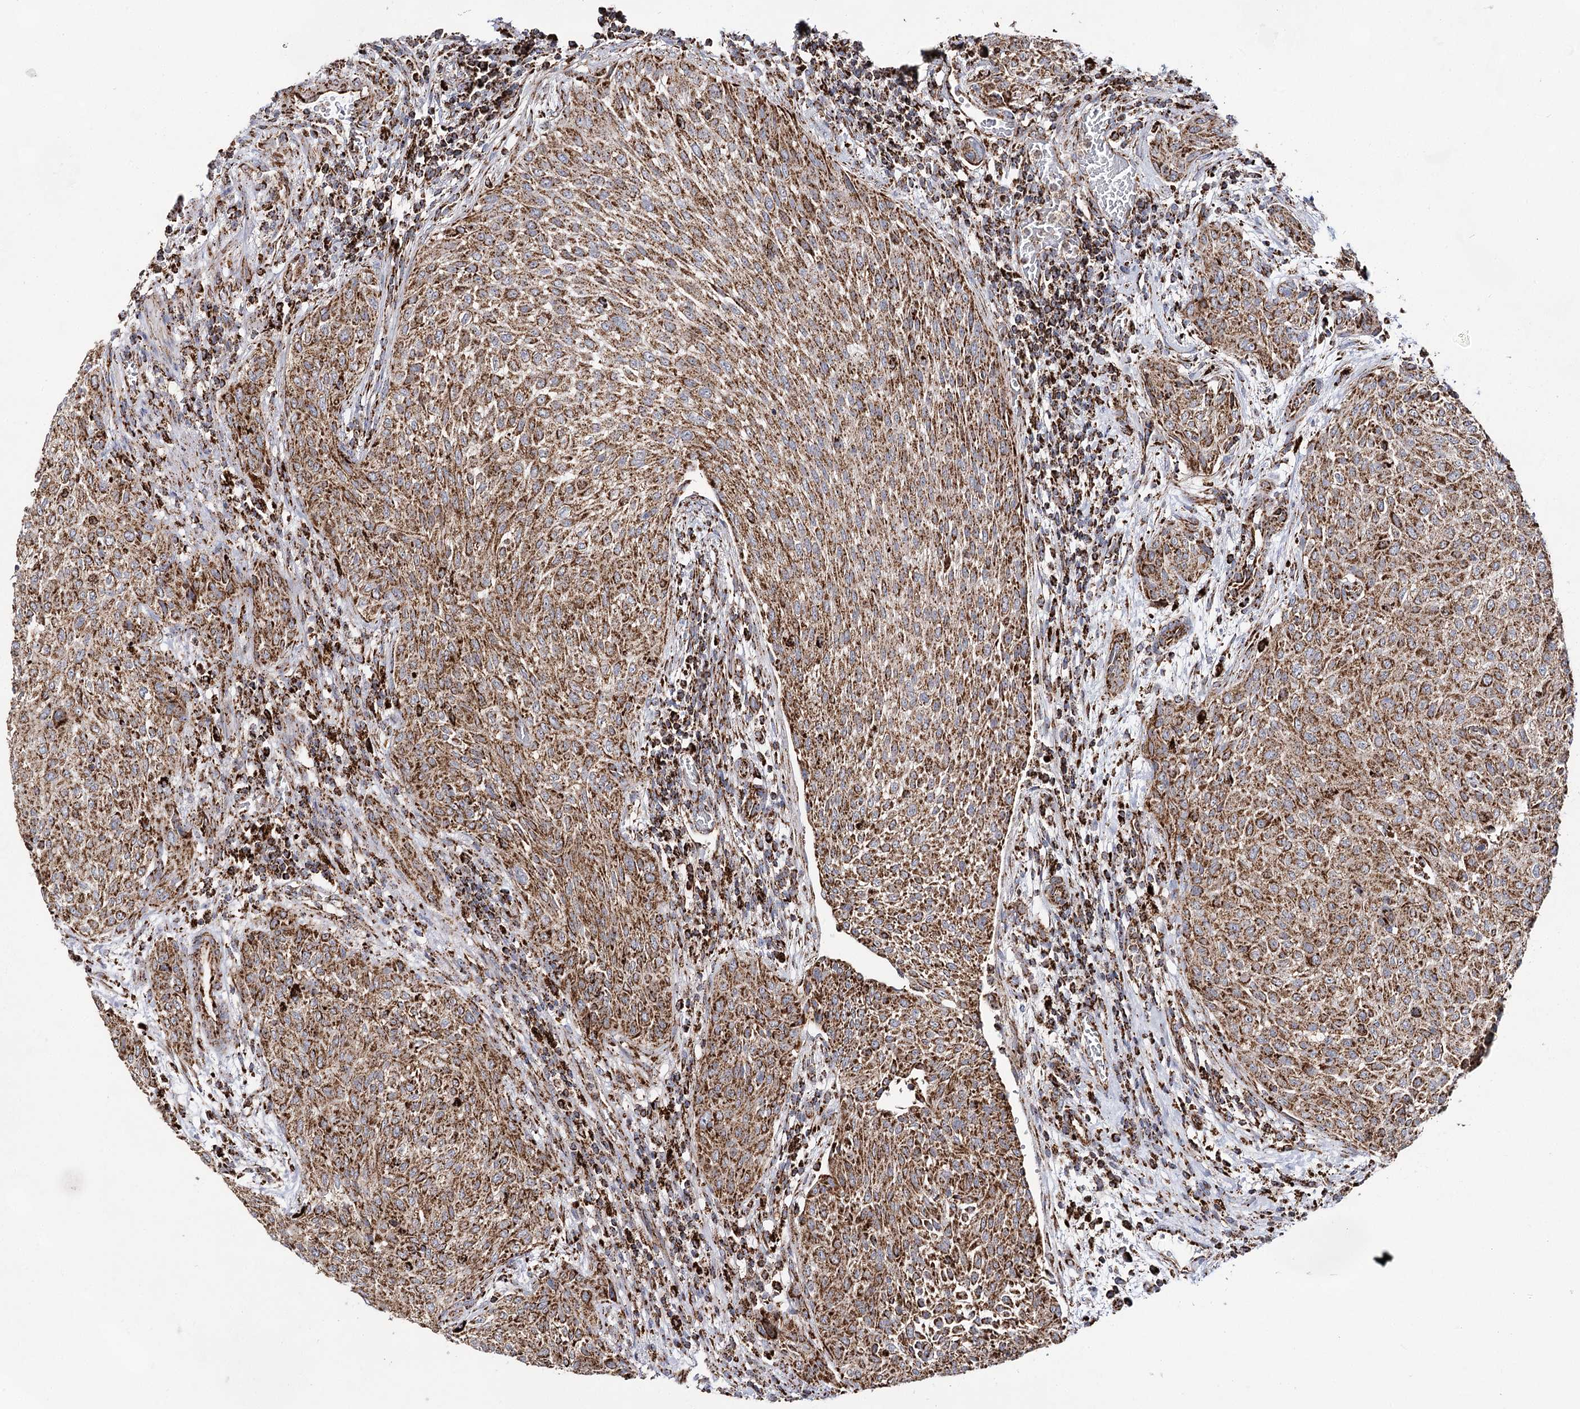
{"staining": {"intensity": "strong", "quantity": ">75%", "location": "cytoplasmic/membranous"}, "tissue": "urothelial cancer", "cell_type": "Tumor cells", "image_type": "cancer", "snomed": [{"axis": "morphology", "description": "Urothelial carcinoma, High grade"}, {"axis": "topography", "description": "Urinary bladder"}], "caption": "Brown immunohistochemical staining in high-grade urothelial carcinoma shows strong cytoplasmic/membranous expression in approximately >75% of tumor cells. Using DAB (3,3'-diaminobenzidine) (brown) and hematoxylin (blue) stains, captured at high magnification using brightfield microscopy.", "gene": "NADK2", "patient": {"sex": "male", "age": 35}}